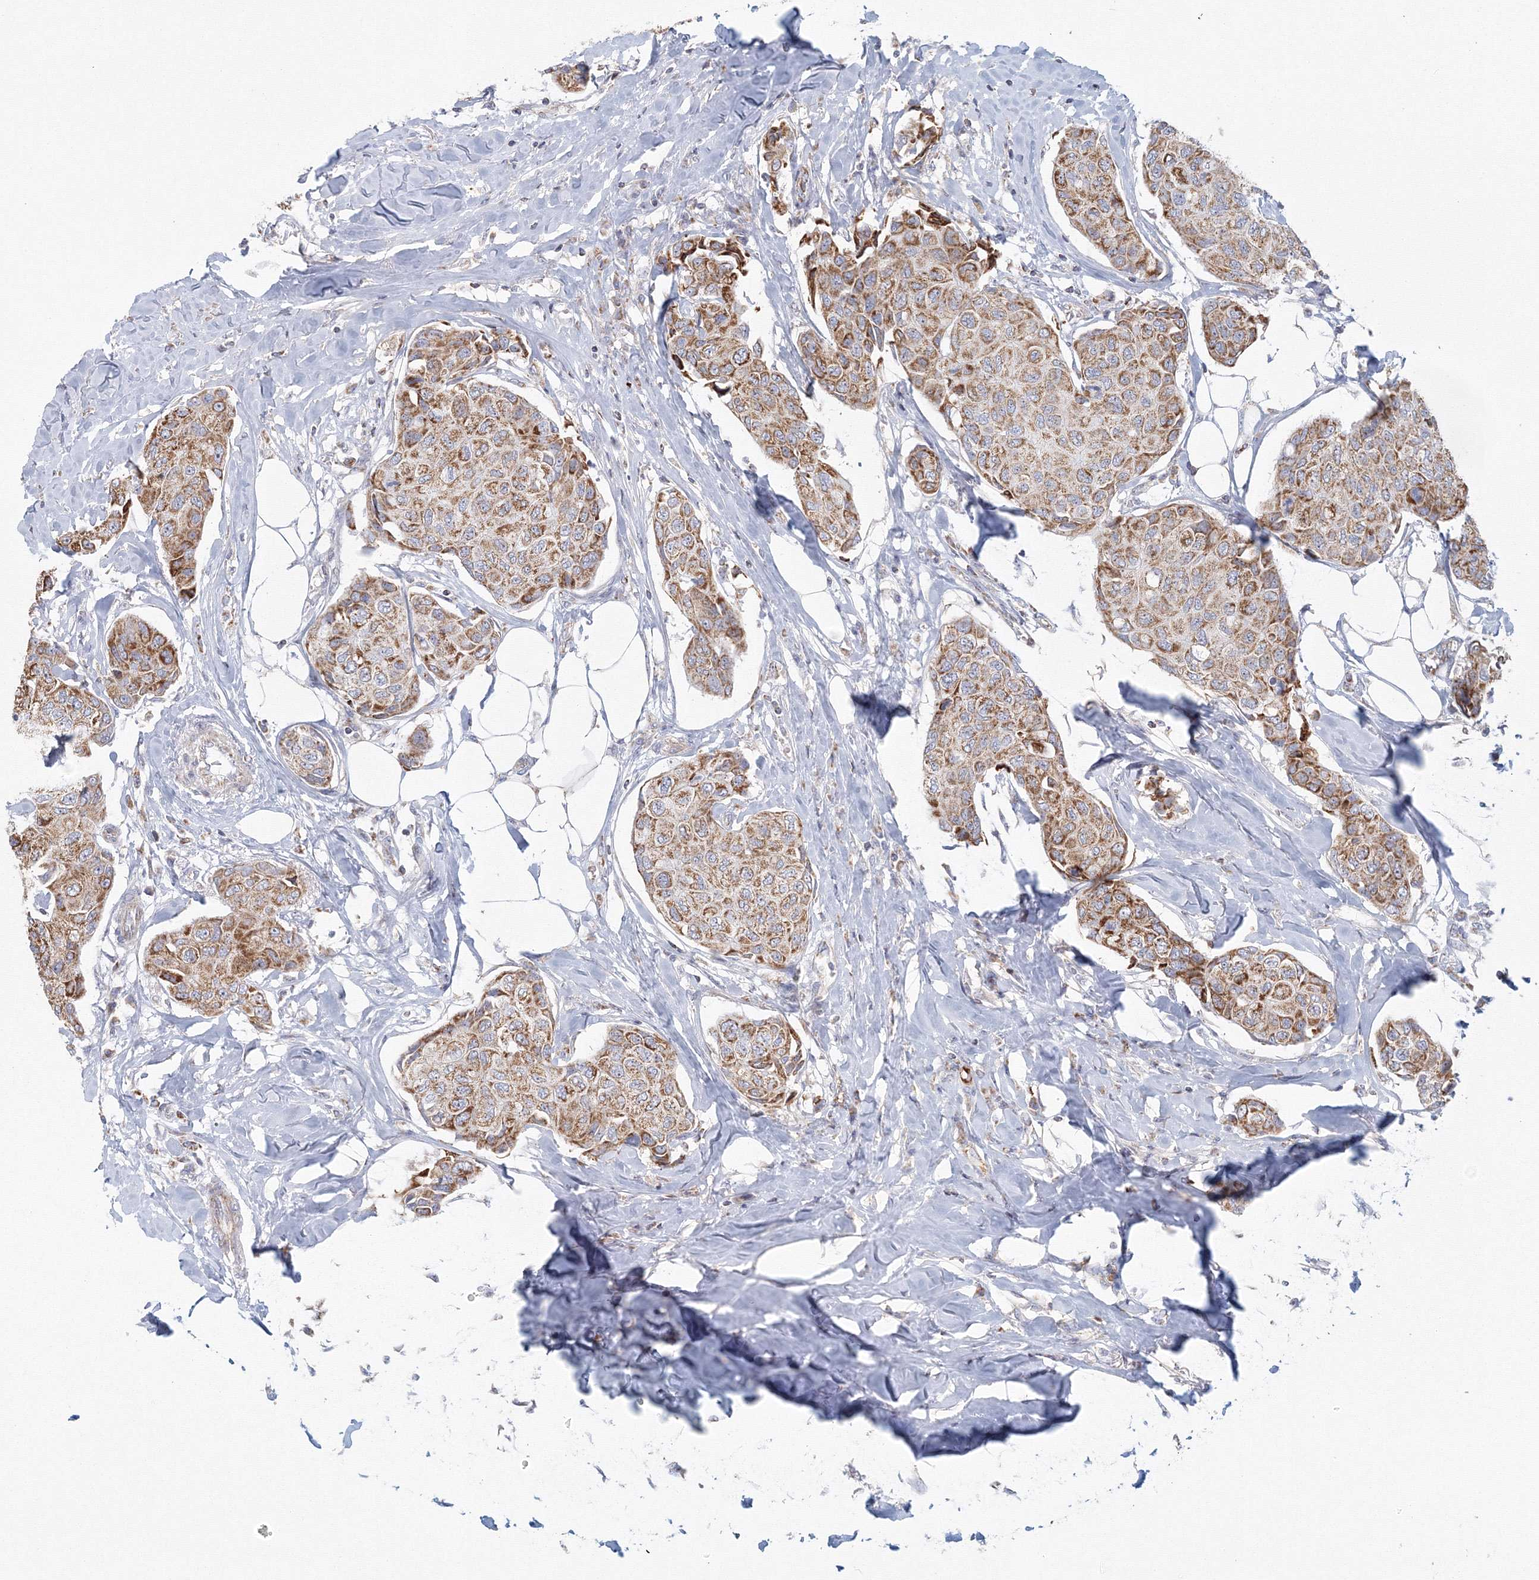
{"staining": {"intensity": "moderate", "quantity": ">75%", "location": "cytoplasmic/membranous"}, "tissue": "breast cancer", "cell_type": "Tumor cells", "image_type": "cancer", "snomed": [{"axis": "morphology", "description": "Duct carcinoma"}, {"axis": "topography", "description": "Breast"}], "caption": "IHC (DAB (3,3'-diaminobenzidine)) staining of human breast intraductal carcinoma demonstrates moderate cytoplasmic/membranous protein staining in about >75% of tumor cells. (DAB (3,3'-diaminobenzidine) = brown stain, brightfield microscopy at high magnification).", "gene": "GRPEL1", "patient": {"sex": "female", "age": 80}}